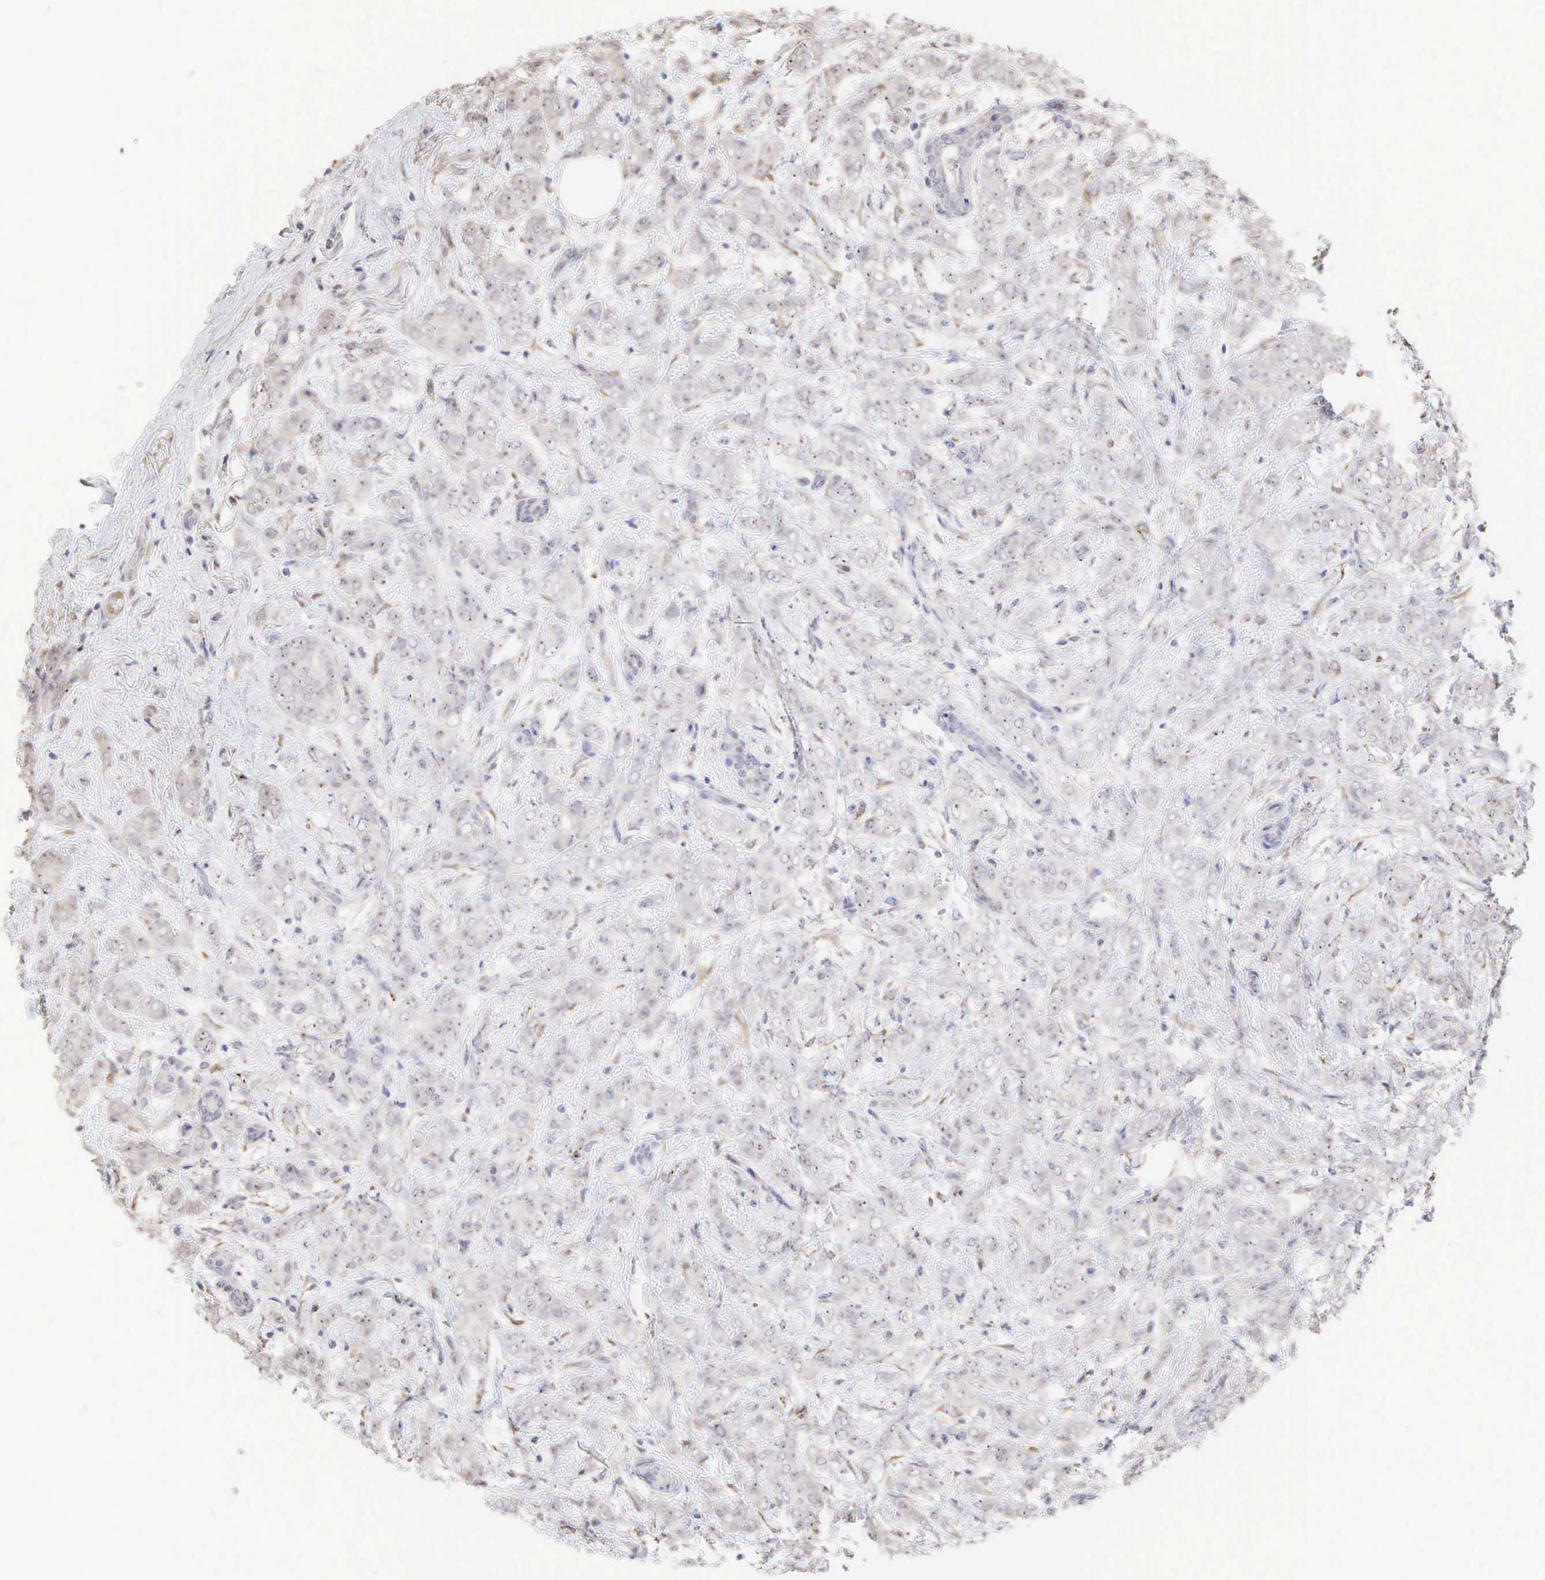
{"staining": {"intensity": "moderate", "quantity": "25%-75%", "location": "cytoplasmic/membranous,nuclear"}, "tissue": "breast cancer", "cell_type": "Tumor cells", "image_type": "cancer", "snomed": [{"axis": "morphology", "description": "Duct carcinoma"}, {"axis": "topography", "description": "Breast"}], "caption": "This histopathology image reveals immunohistochemistry (IHC) staining of breast cancer (intraductal carcinoma), with medium moderate cytoplasmic/membranous and nuclear expression in about 25%-75% of tumor cells.", "gene": "DKC1", "patient": {"sex": "female", "age": 53}}